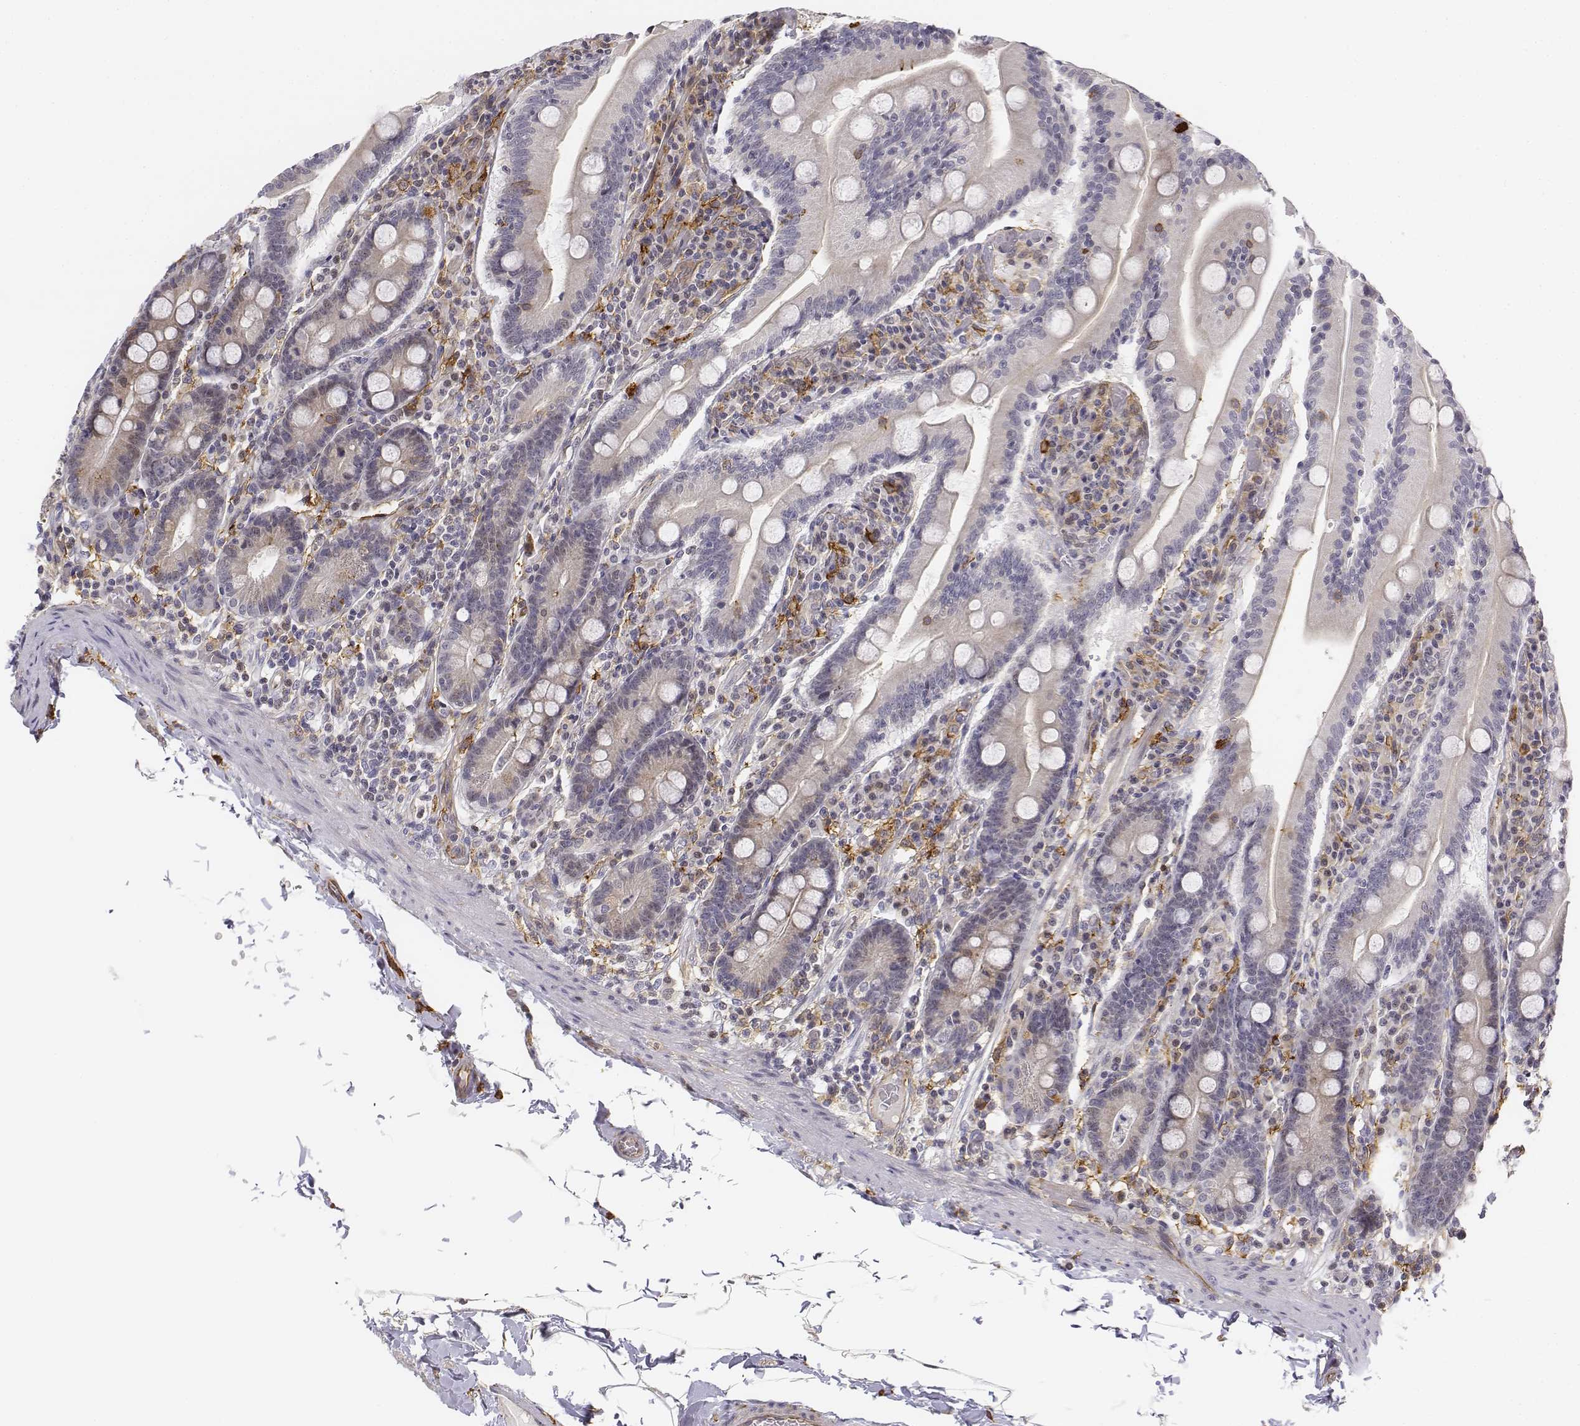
{"staining": {"intensity": "negative", "quantity": "none", "location": "none"}, "tissue": "small intestine", "cell_type": "Glandular cells", "image_type": "normal", "snomed": [{"axis": "morphology", "description": "Normal tissue, NOS"}, {"axis": "topography", "description": "Small intestine"}], "caption": "Histopathology image shows no protein positivity in glandular cells of unremarkable small intestine. (DAB (3,3'-diaminobenzidine) immunohistochemistry (IHC) with hematoxylin counter stain).", "gene": "CD14", "patient": {"sex": "male", "age": 37}}